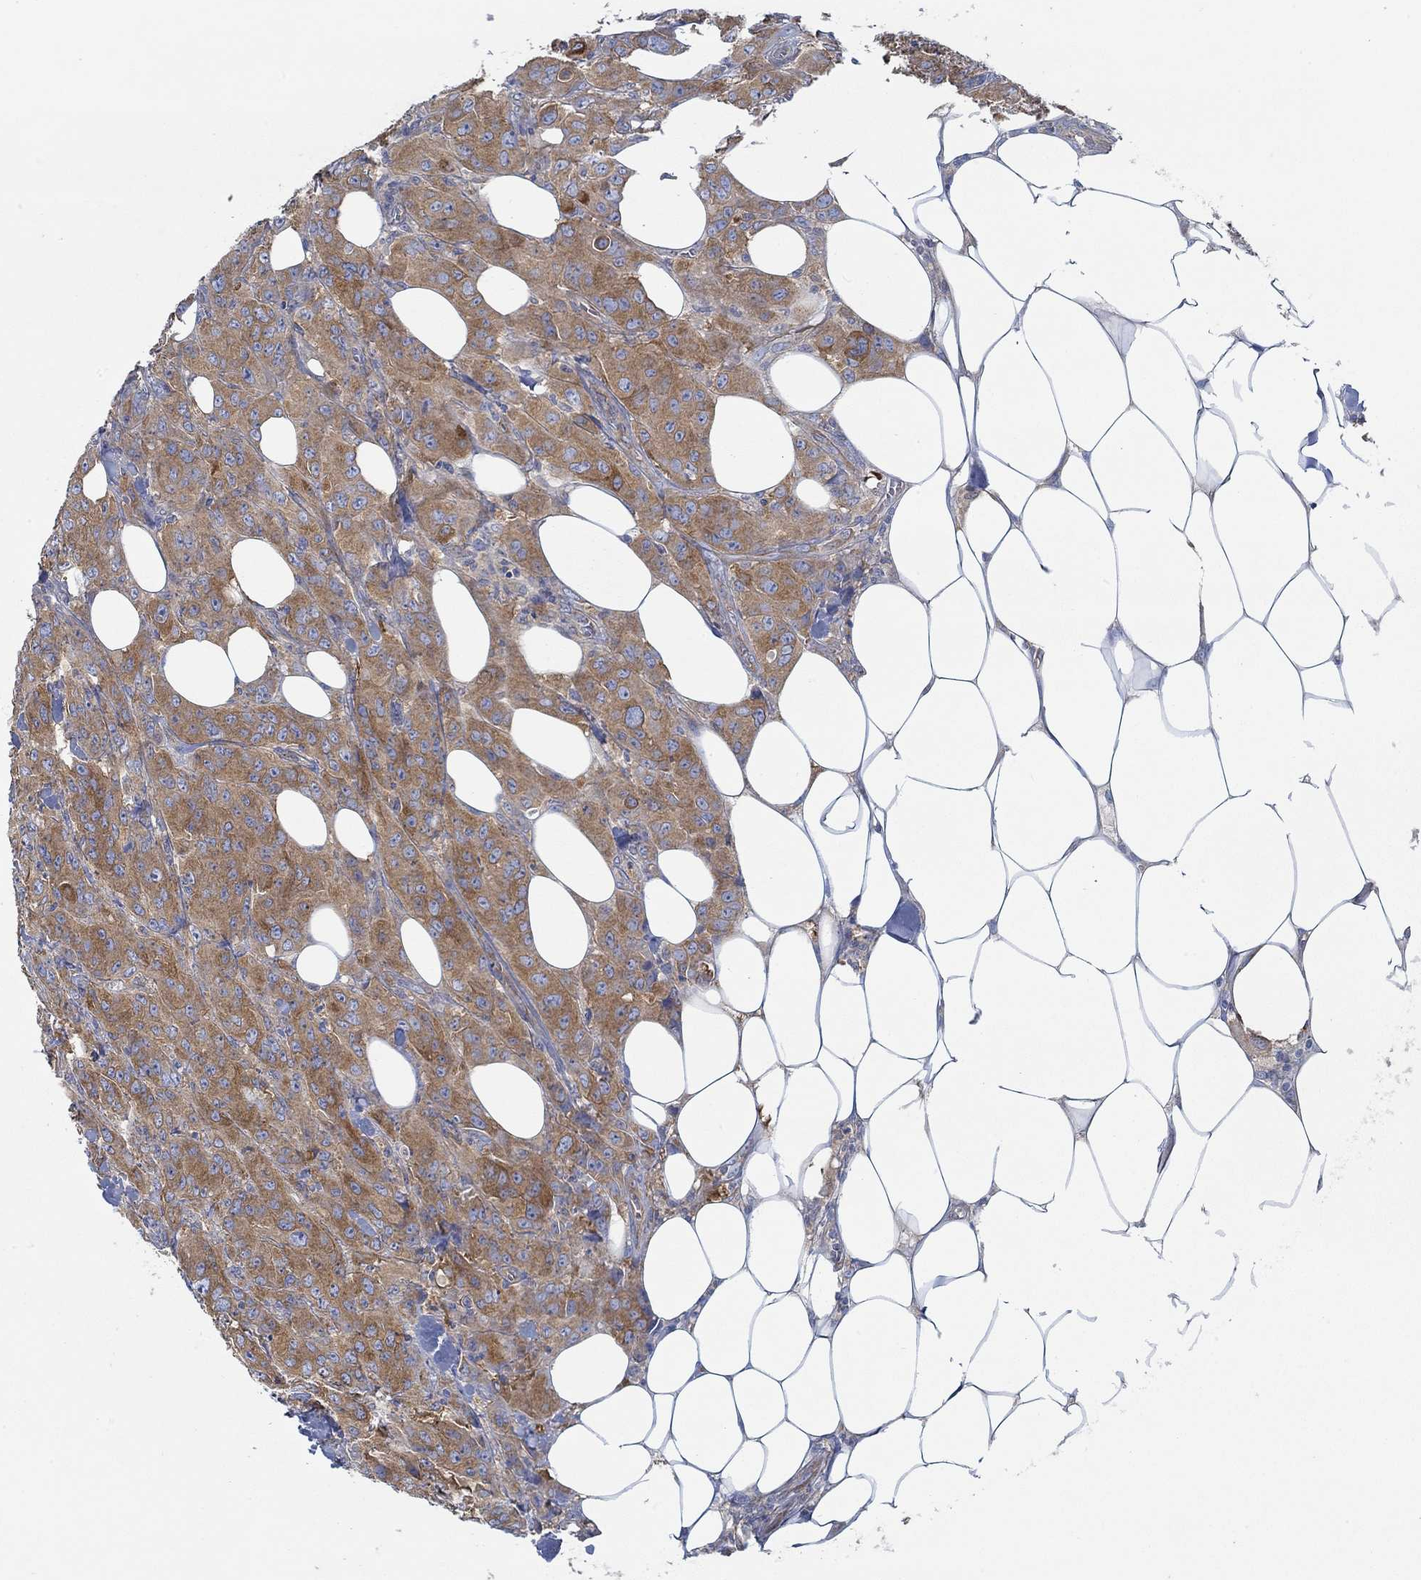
{"staining": {"intensity": "strong", "quantity": ">75%", "location": "cytoplasmic/membranous"}, "tissue": "breast cancer", "cell_type": "Tumor cells", "image_type": "cancer", "snomed": [{"axis": "morphology", "description": "Duct carcinoma"}, {"axis": "topography", "description": "Breast"}], "caption": "IHC of invasive ductal carcinoma (breast) displays high levels of strong cytoplasmic/membranous expression in about >75% of tumor cells. (DAB (3,3'-diaminobenzidine) IHC, brown staining for protein, blue staining for nuclei).", "gene": "SPAG9", "patient": {"sex": "female", "age": 43}}